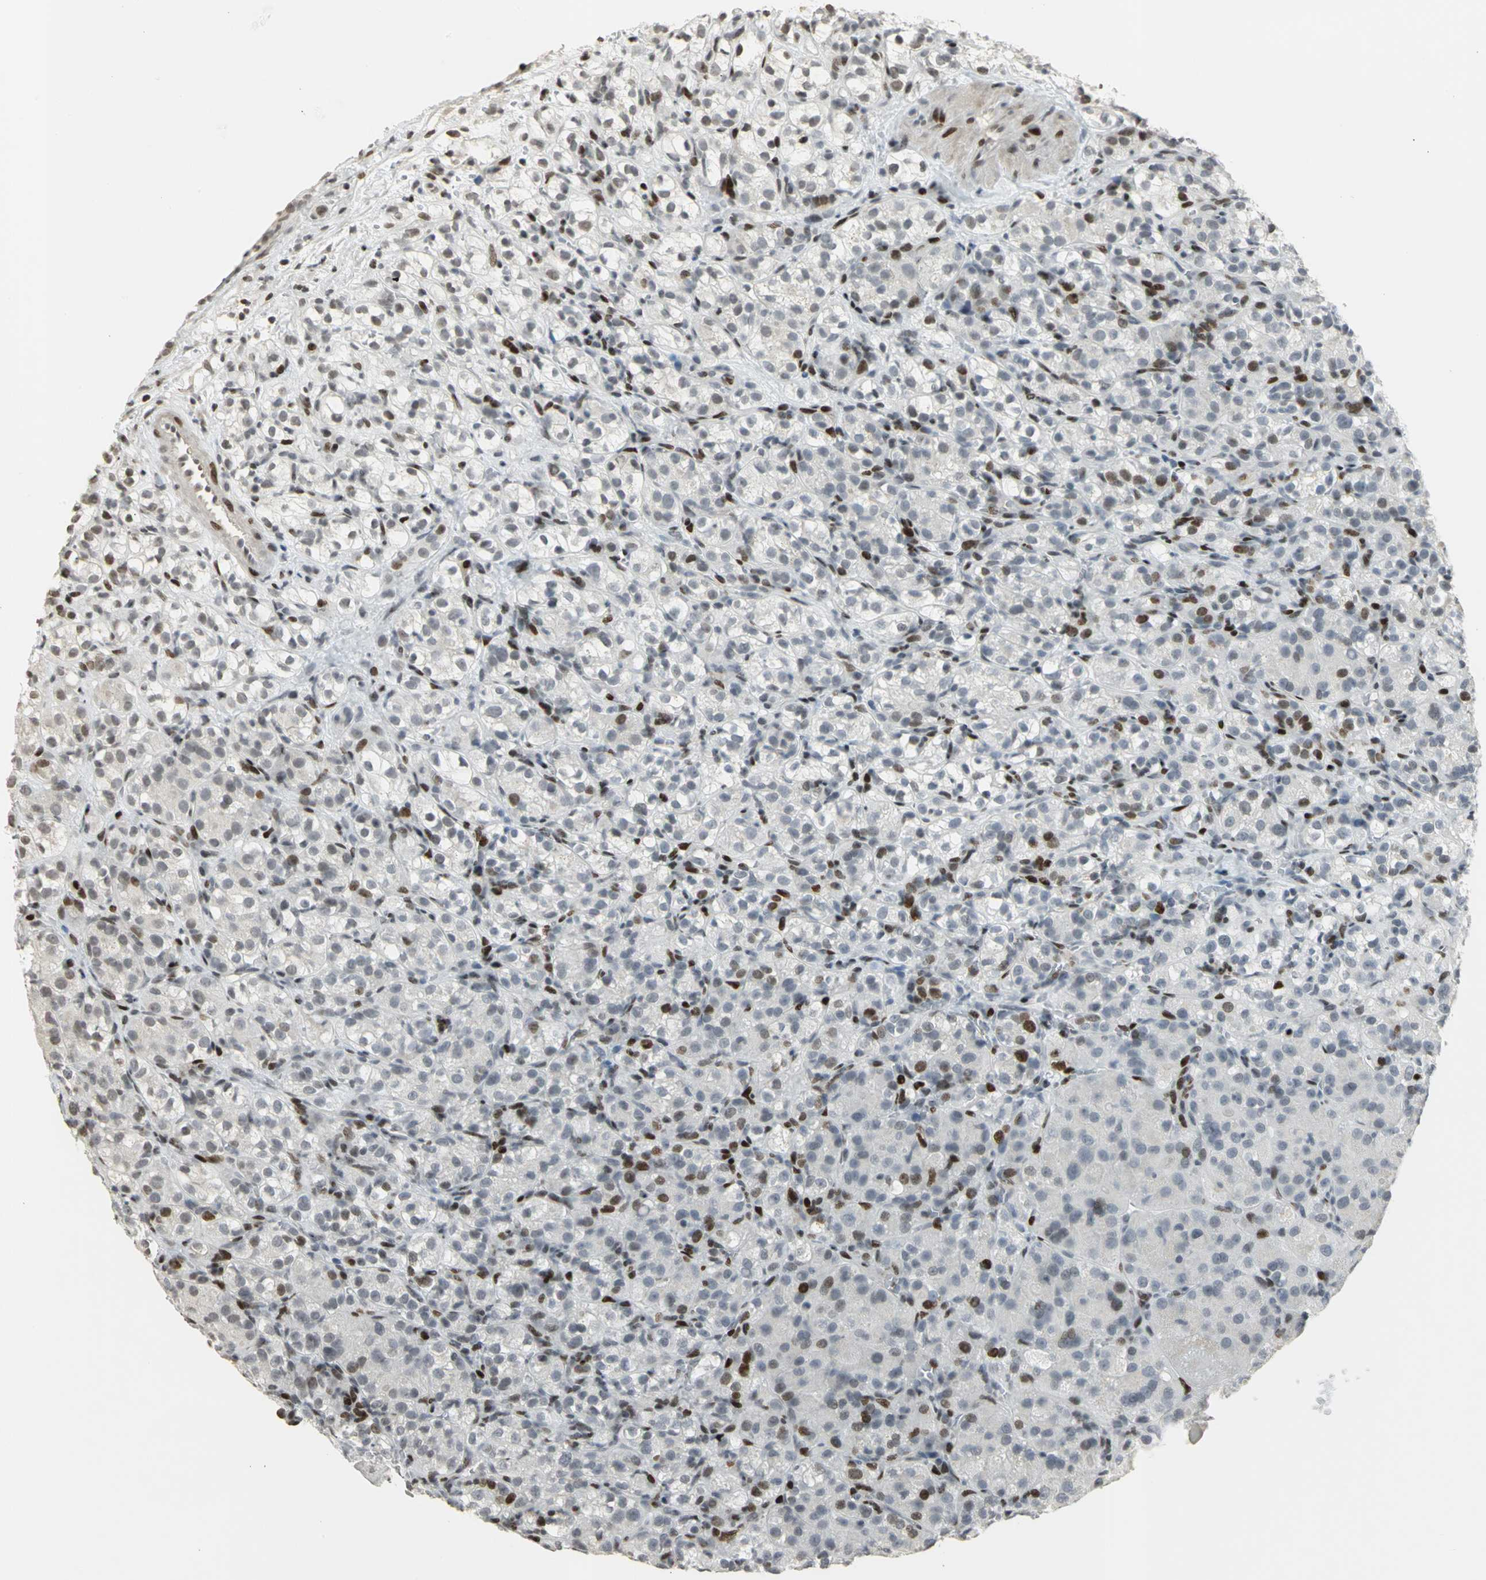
{"staining": {"intensity": "moderate", "quantity": "<25%", "location": "nuclear"}, "tissue": "renal cancer", "cell_type": "Tumor cells", "image_type": "cancer", "snomed": [{"axis": "morphology", "description": "Normal tissue, NOS"}, {"axis": "morphology", "description": "Adenocarcinoma, NOS"}, {"axis": "topography", "description": "Kidney"}], "caption": "A micrograph of renal cancer (adenocarcinoma) stained for a protein displays moderate nuclear brown staining in tumor cells.", "gene": "KDM1A", "patient": {"sex": "male", "age": 61}}